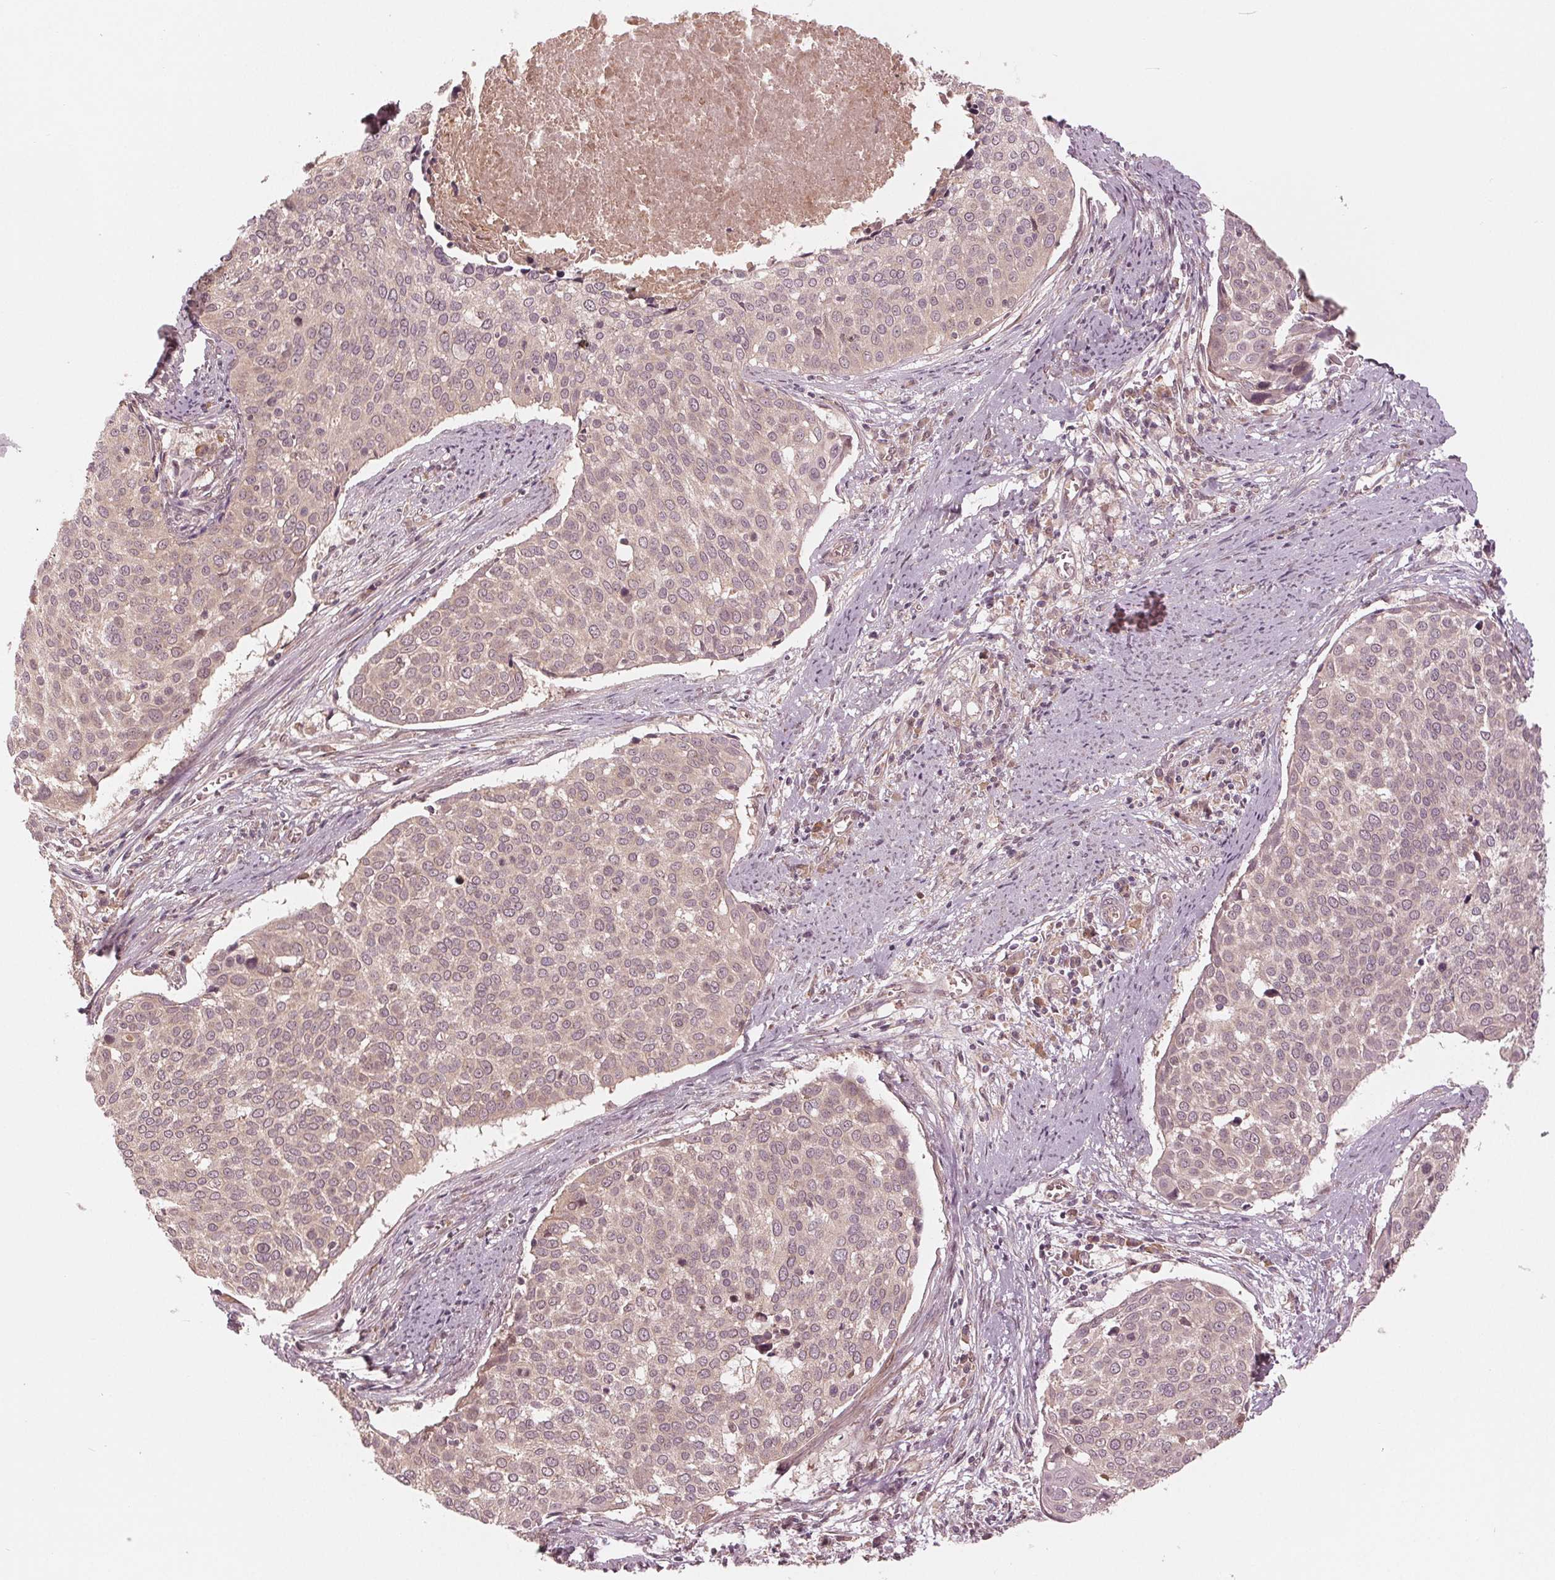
{"staining": {"intensity": "weak", "quantity": ">75%", "location": "cytoplasmic/membranous"}, "tissue": "cervical cancer", "cell_type": "Tumor cells", "image_type": "cancer", "snomed": [{"axis": "morphology", "description": "Squamous cell carcinoma, NOS"}, {"axis": "topography", "description": "Cervix"}], "caption": "Immunohistochemistry (IHC) photomicrograph of neoplastic tissue: human cervical cancer (squamous cell carcinoma) stained using immunohistochemistry (IHC) reveals low levels of weak protein expression localized specifically in the cytoplasmic/membranous of tumor cells, appearing as a cytoplasmic/membranous brown color.", "gene": "ZNF471", "patient": {"sex": "female", "age": 39}}